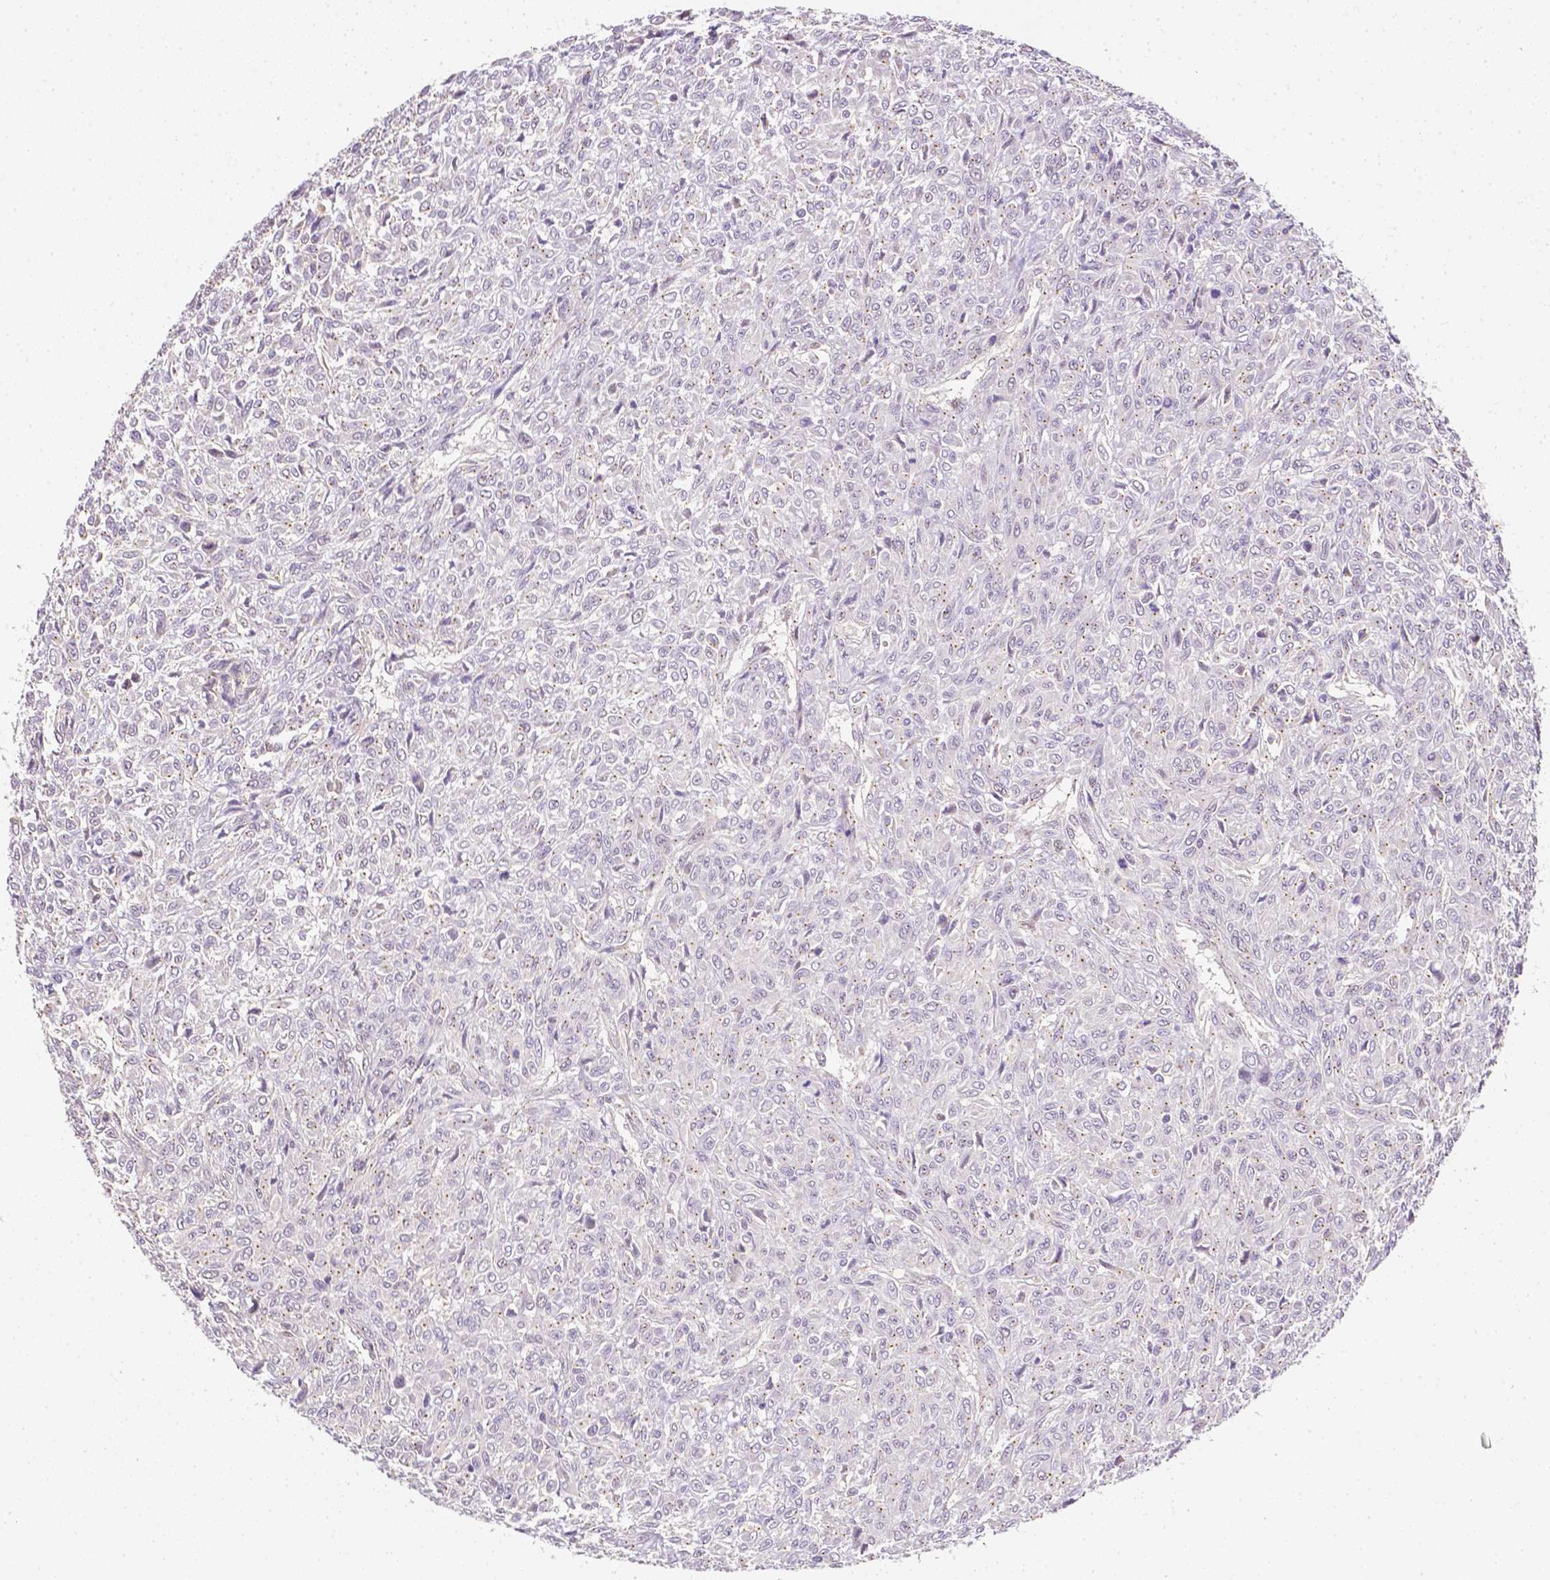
{"staining": {"intensity": "negative", "quantity": "none", "location": "none"}, "tissue": "renal cancer", "cell_type": "Tumor cells", "image_type": "cancer", "snomed": [{"axis": "morphology", "description": "Adenocarcinoma, NOS"}, {"axis": "topography", "description": "Kidney"}], "caption": "There is no significant staining in tumor cells of adenocarcinoma (renal).", "gene": "C10orf67", "patient": {"sex": "male", "age": 58}}